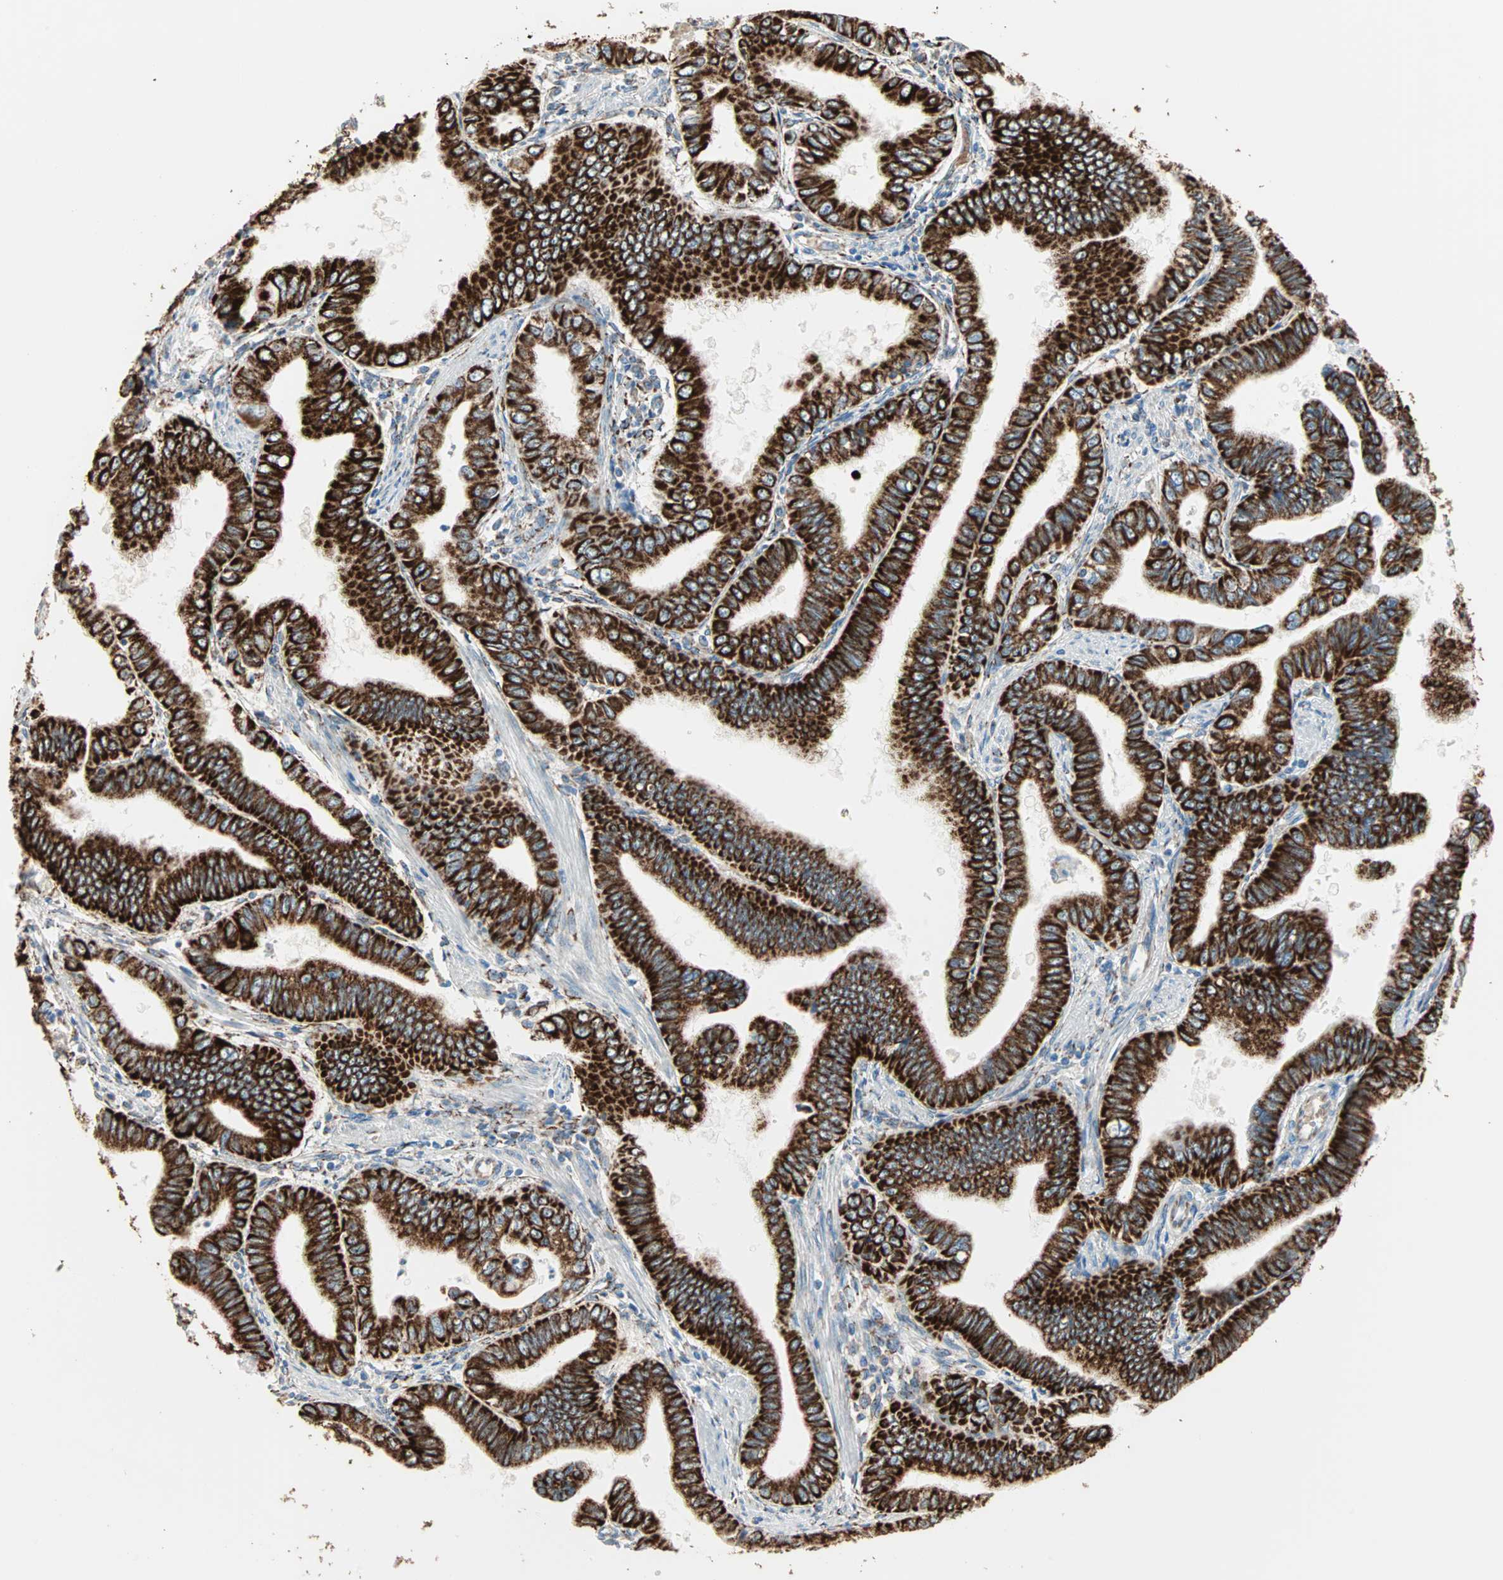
{"staining": {"intensity": "strong", "quantity": ">75%", "location": "cytoplasmic/membranous"}, "tissue": "pancreatic cancer", "cell_type": "Tumor cells", "image_type": "cancer", "snomed": [{"axis": "morphology", "description": "Normal tissue, NOS"}, {"axis": "topography", "description": "Lymph node"}], "caption": "There is high levels of strong cytoplasmic/membranous staining in tumor cells of pancreatic cancer, as demonstrated by immunohistochemical staining (brown color).", "gene": "TST", "patient": {"sex": "male", "age": 50}}